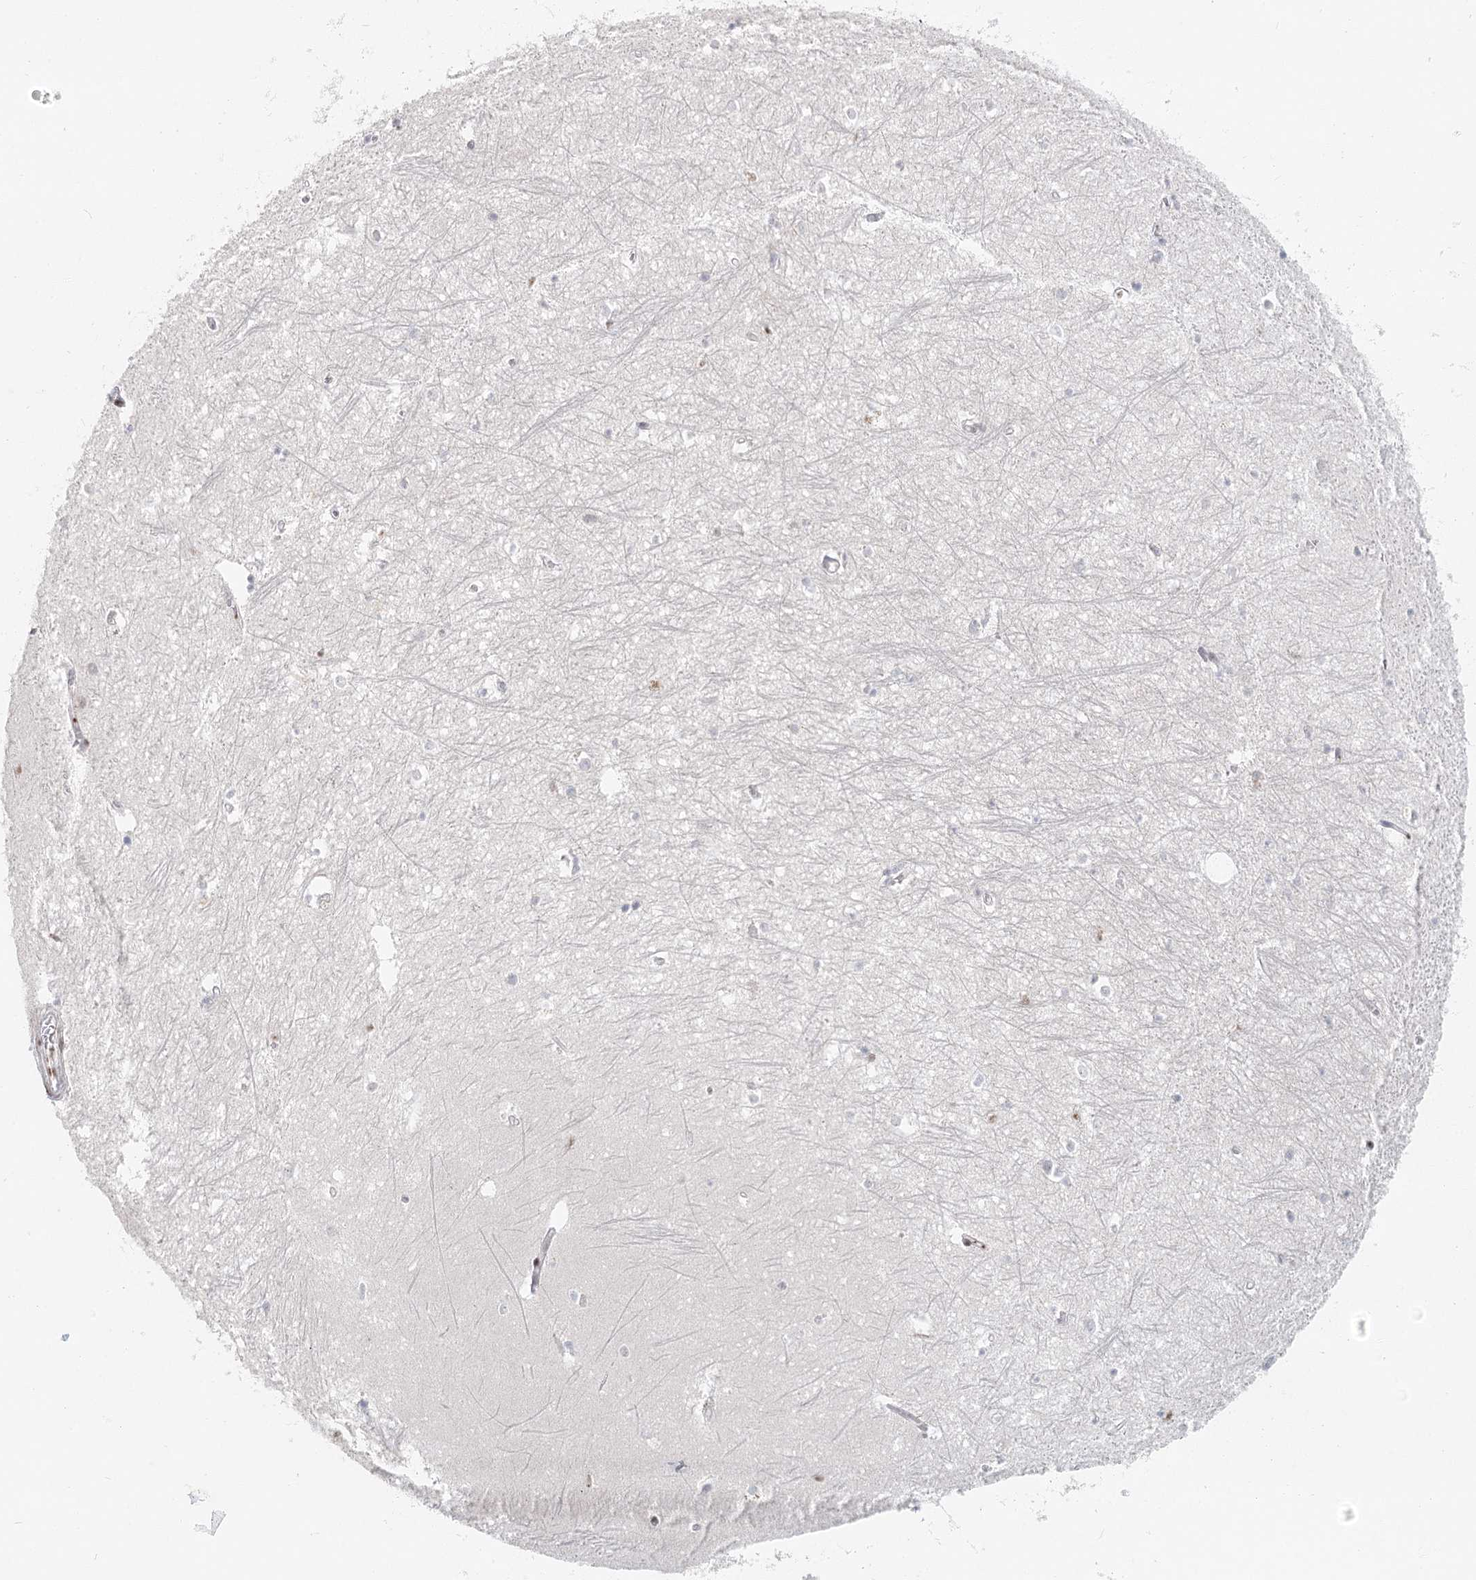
{"staining": {"intensity": "negative", "quantity": "none", "location": "none"}, "tissue": "hippocampus", "cell_type": "Glial cells", "image_type": "normal", "snomed": [{"axis": "morphology", "description": "Normal tissue, NOS"}, {"axis": "topography", "description": "Hippocampus"}], "caption": "A histopathology image of human hippocampus is negative for staining in glial cells. (DAB (3,3'-diaminobenzidine) IHC visualized using brightfield microscopy, high magnification).", "gene": "BNIP5", "patient": {"sex": "female", "age": 64}}